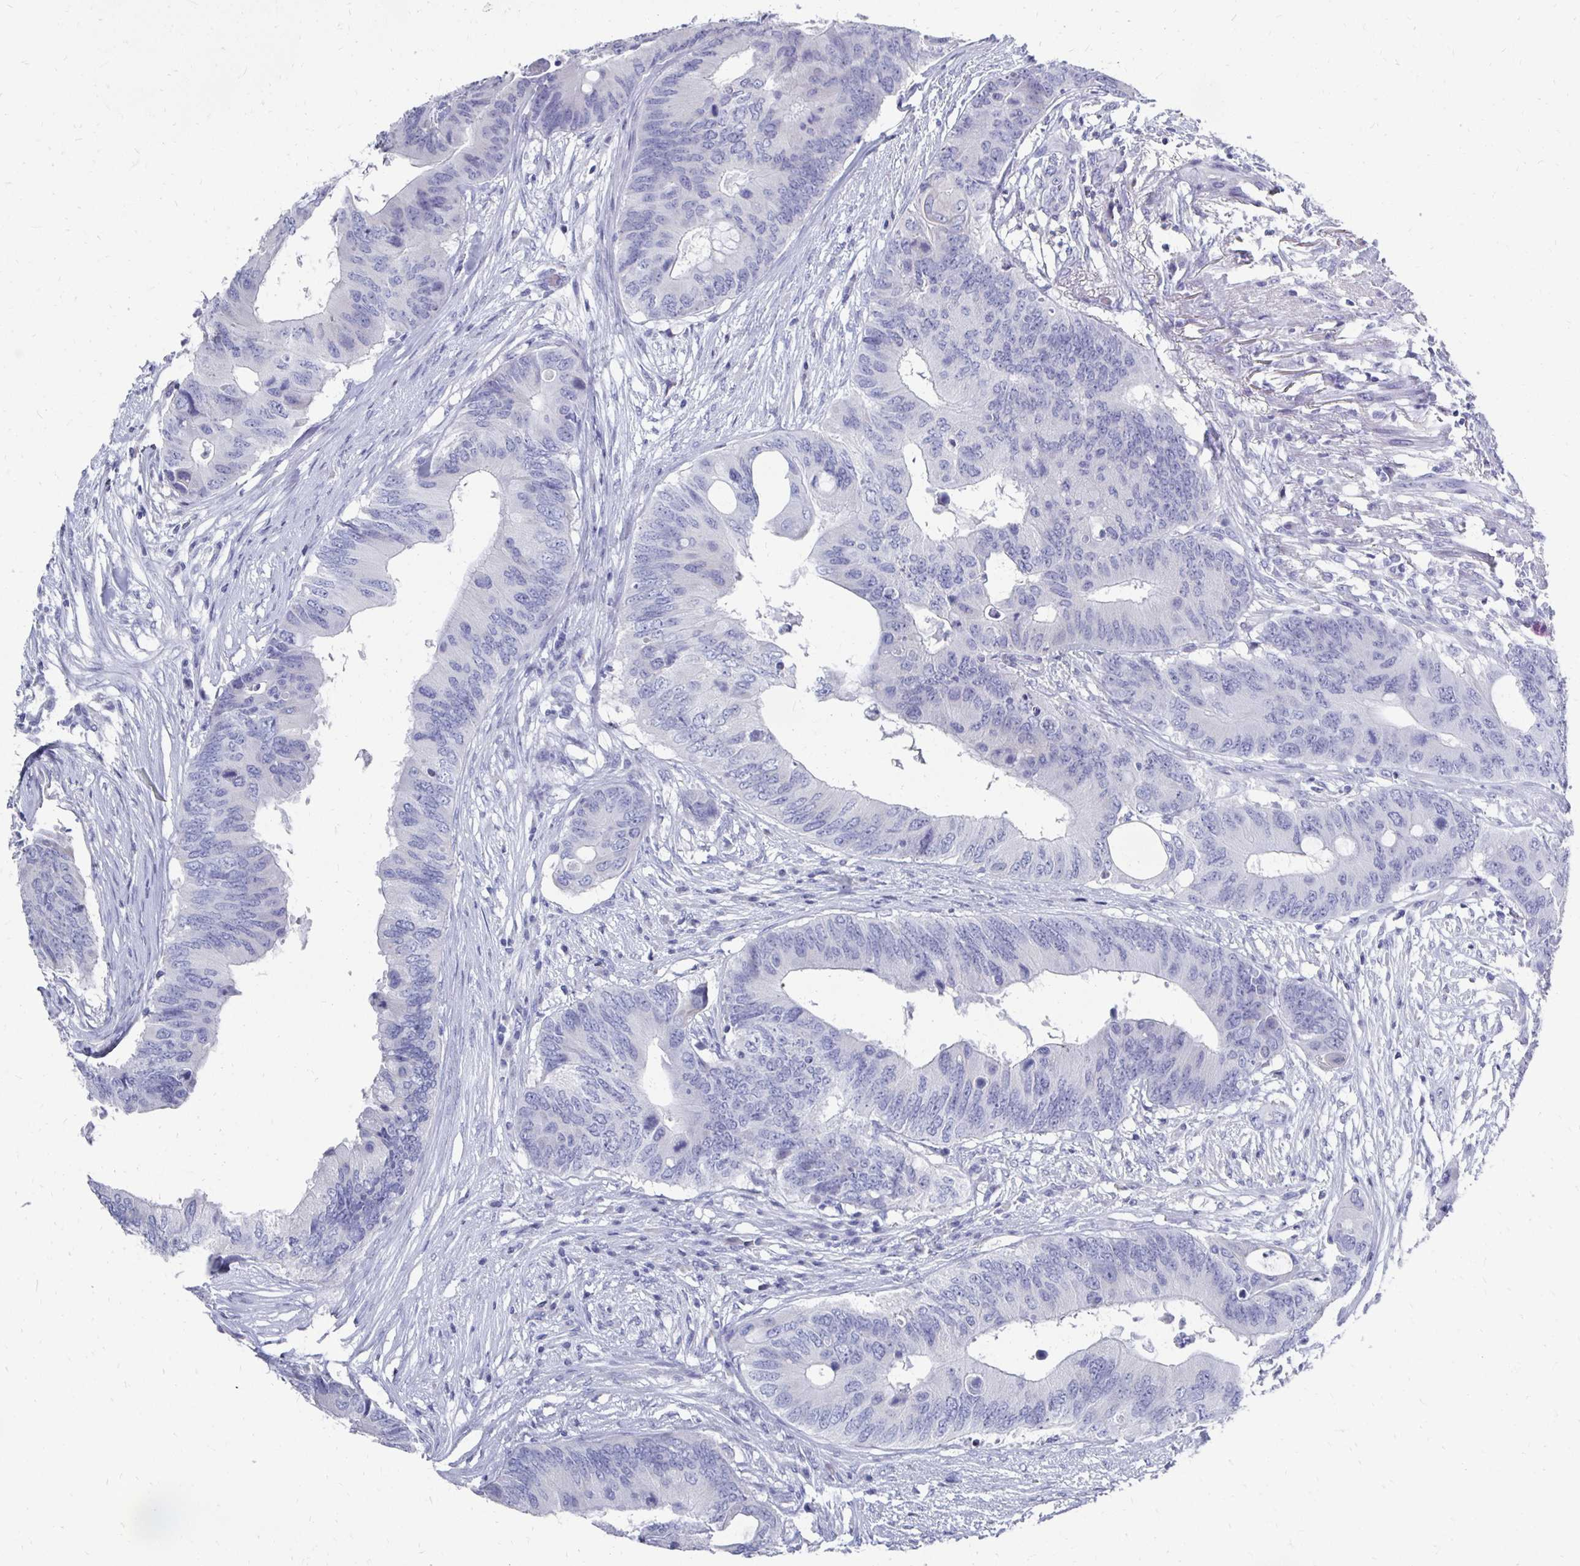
{"staining": {"intensity": "negative", "quantity": "none", "location": "none"}, "tissue": "colorectal cancer", "cell_type": "Tumor cells", "image_type": "cancer", "snomed": [{"axis": "morphology", "description": "Adenocarcinoma, NOS"}, {"axis": "topography", "description": "Colon"}], "caption": "The IHC micrograph has no significant expression in tumor cells of colorectal cancer tissue. (Stains: DAB (3,3'-diaminobenzidine) IHC with hematoxylin counter stain, Microscopy: brightfield microscopy at high magnification).", "gene": "SYCP3", "patient": {"sex": "male", "age": 71}}